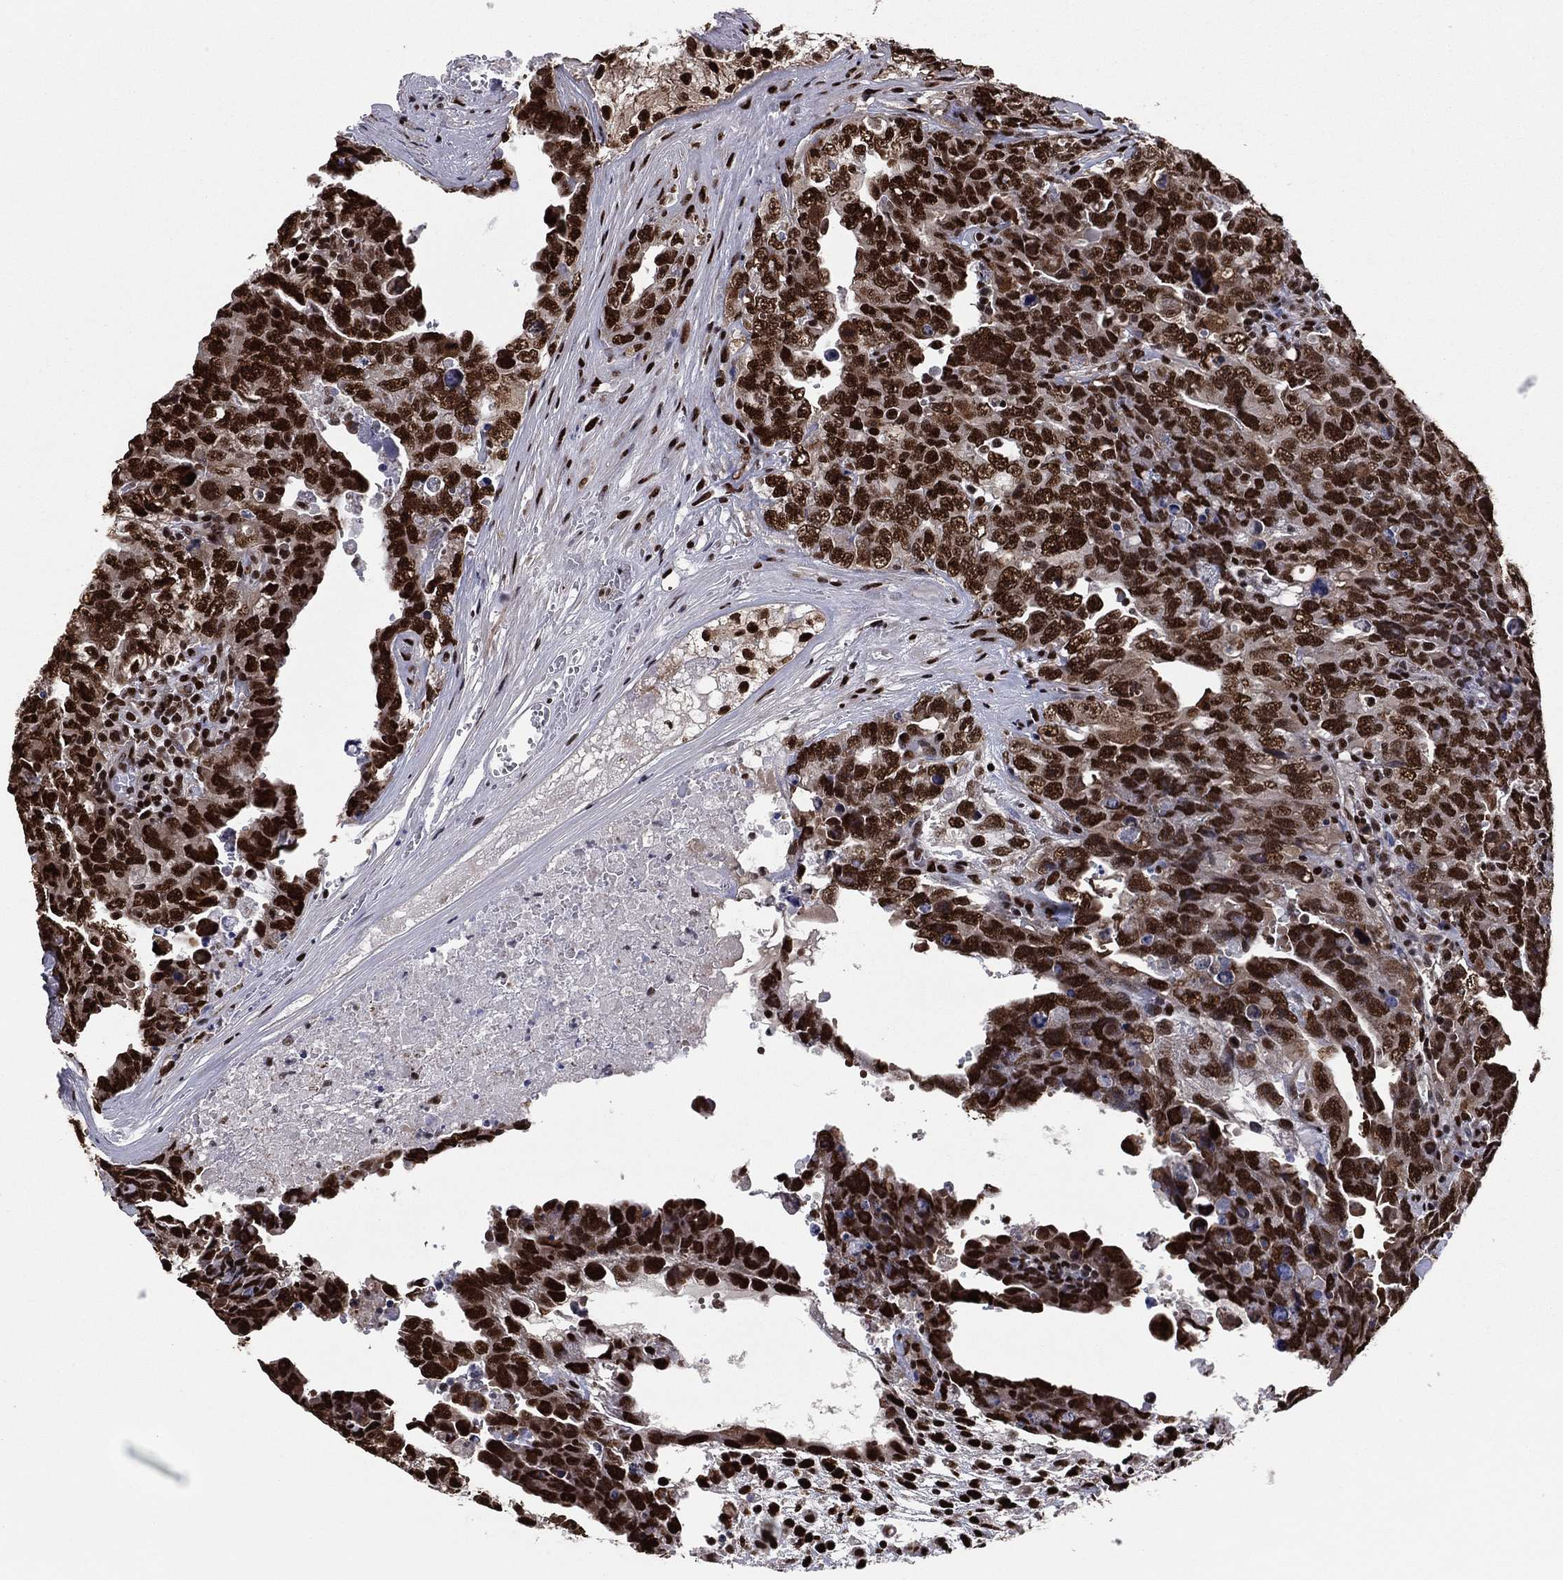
{"staining": {"intensity": "strong", "quantity": ">75%", "location": "nuclear"}, "tissue": "testis cancer", "cell_type": "Tumor cells", "image_type": "cancer", "snomed": [{"axis": "morphology", "description": "Carcinoma, Embryonal, NOS"}, {"axis": "topography", "description": "Testis"}], "caption": "This photomicrograph demonstrates immunohistochemistry (IHC) staining of human testis embryonal carcinoma, with high strong nuclear positivity in about >75% of tumor cells.", "gene": "TP53BP1", "patient": {"sex": "male", "age": 24}}